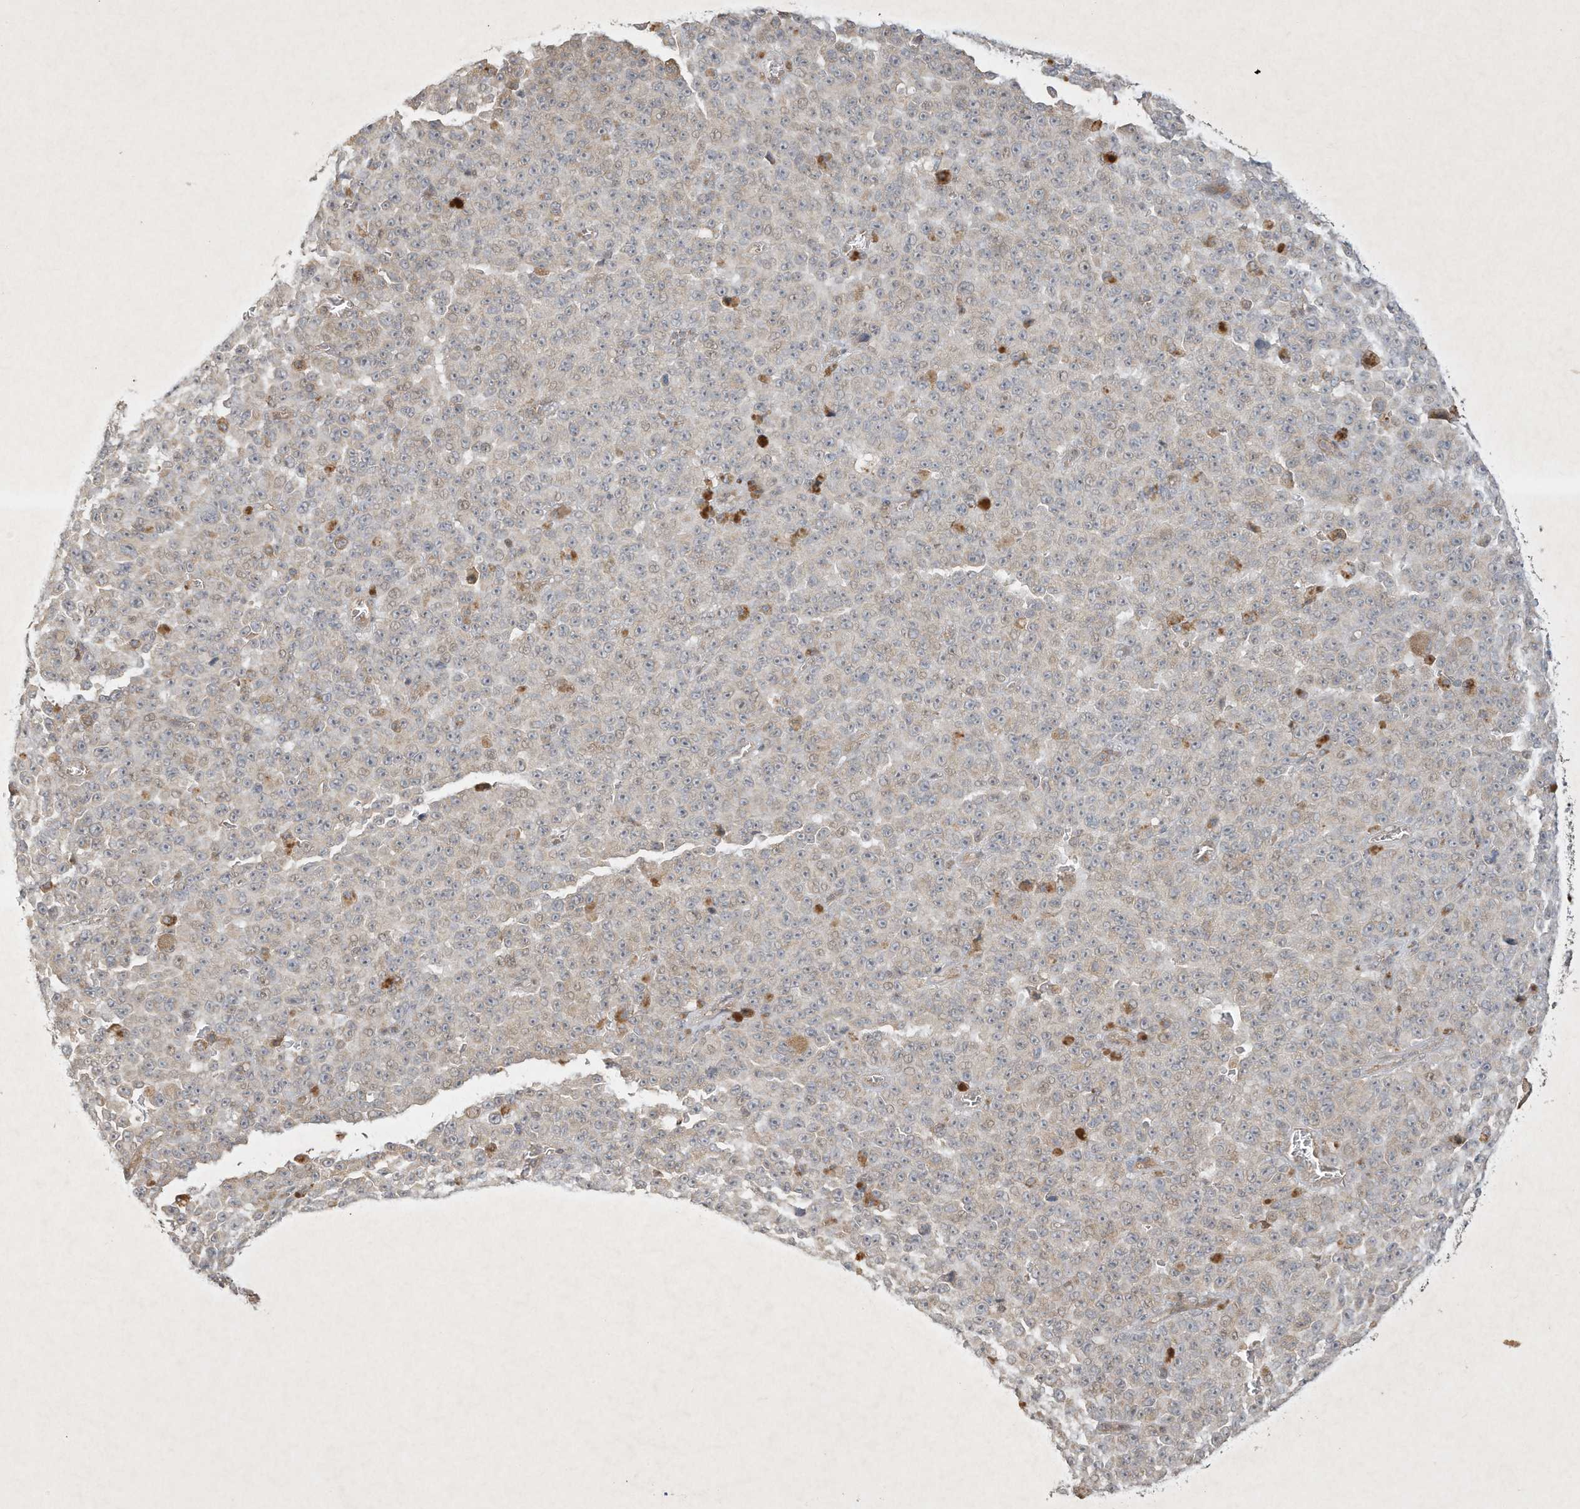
{"staining": {"intensity": "negative", "quantity": "none", "location": "none"}, "tissue": "melanoma", "cell_type": "Tumor cells", "image_type": "cancer", "snomed": [{"axis": "morphology", "description": "Malignant melanoma, NOS"}, {"axis": "topography", "description": "Skin"}], "caption": "The image exhibits no staining of tumor cells in melanoma.", "gene": "BTRC", "patient": {"sex": "female", "age": 82}}